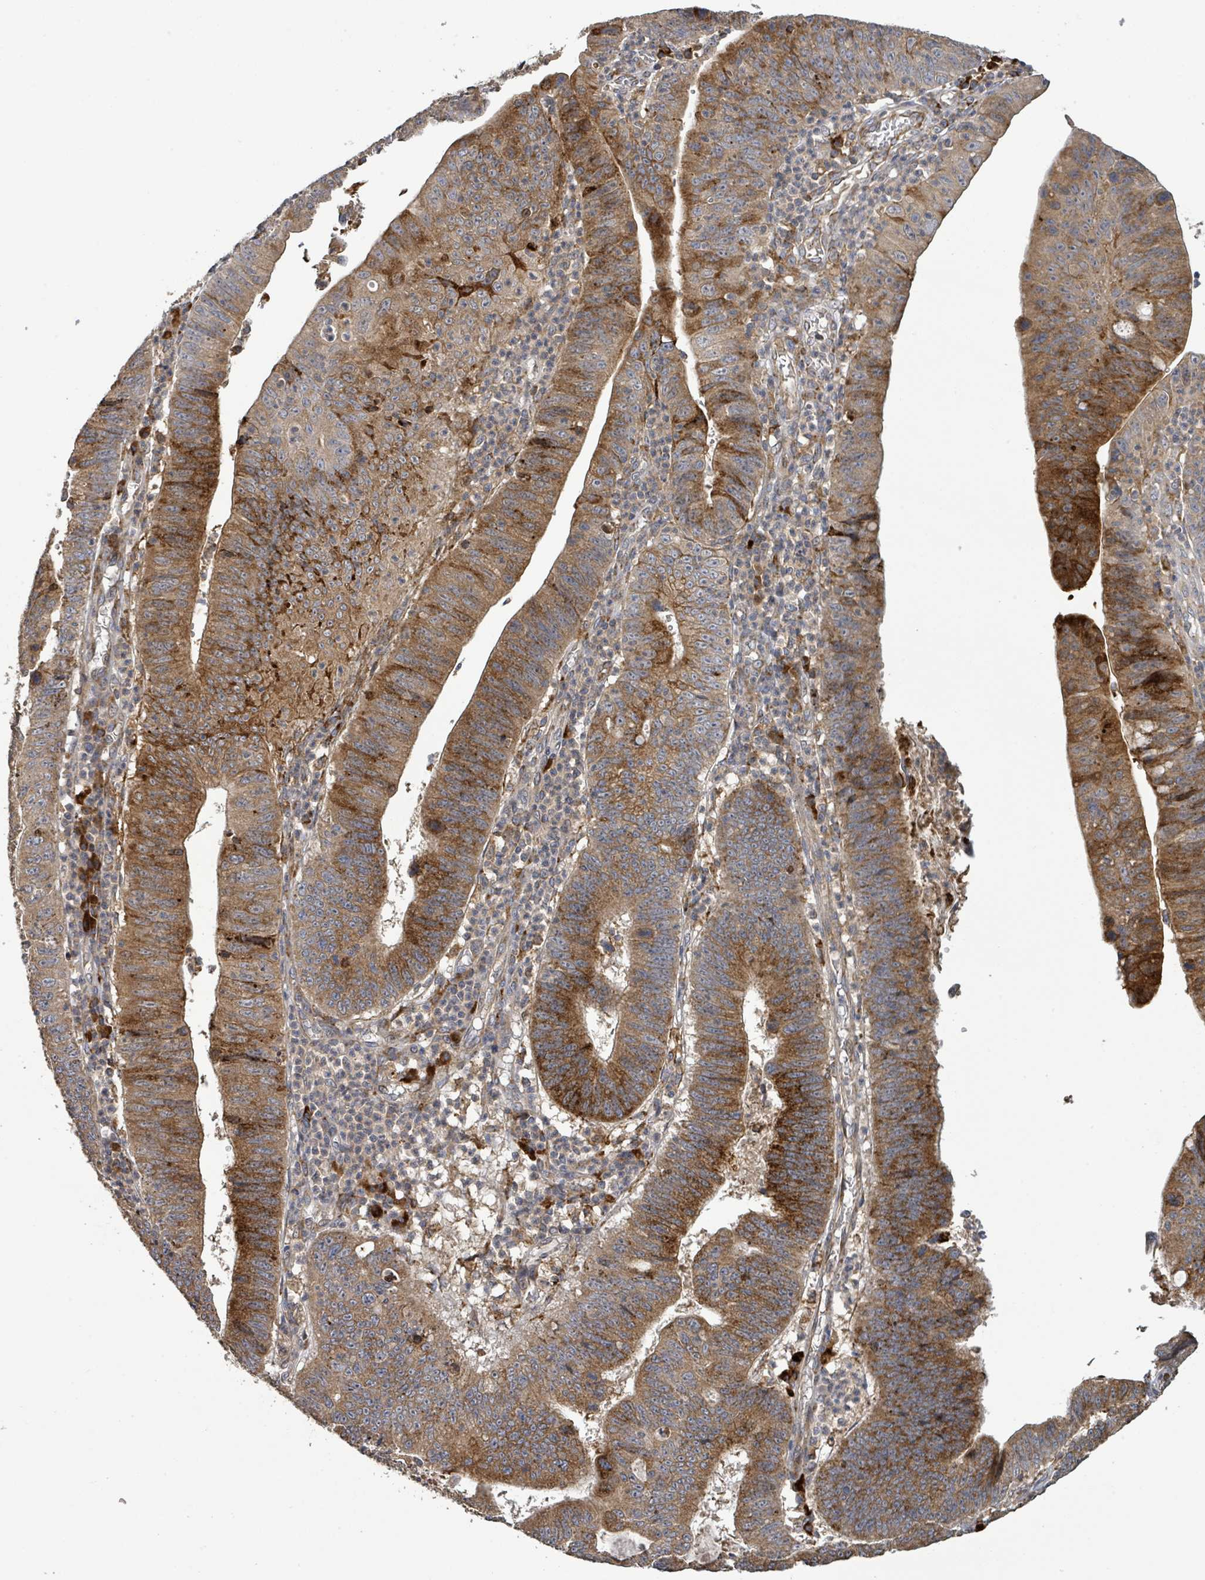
{"staining": {"intensity": "strong", "quantity": ">75%", "location": "cytoplasmic/membranous"}, "tissue": "stomach cancer", "cell_type": "Tumor cells", "image_type": "cancer", "snomed": [{"axis": "morphology", "description": "Adenocarcinoma, NOS"}, {"axis": "topography", "description": "Stomach"}], "caption": "High-magnification brightfield microscopy of stomach cancer (adenocarcinoma) stained with DAB (3,3'-diaminobenzidine) (brown) and counterstained with hematoxylin (blue). tumor cells exhibit strong cytoplasmic/membranous staining is appreciated in approximately>75% of cells. (Brightfield microscopy of DAB IHC at high magnification).", "gene": "STARD4", "patient": {"sex": "male", "age": 59}}